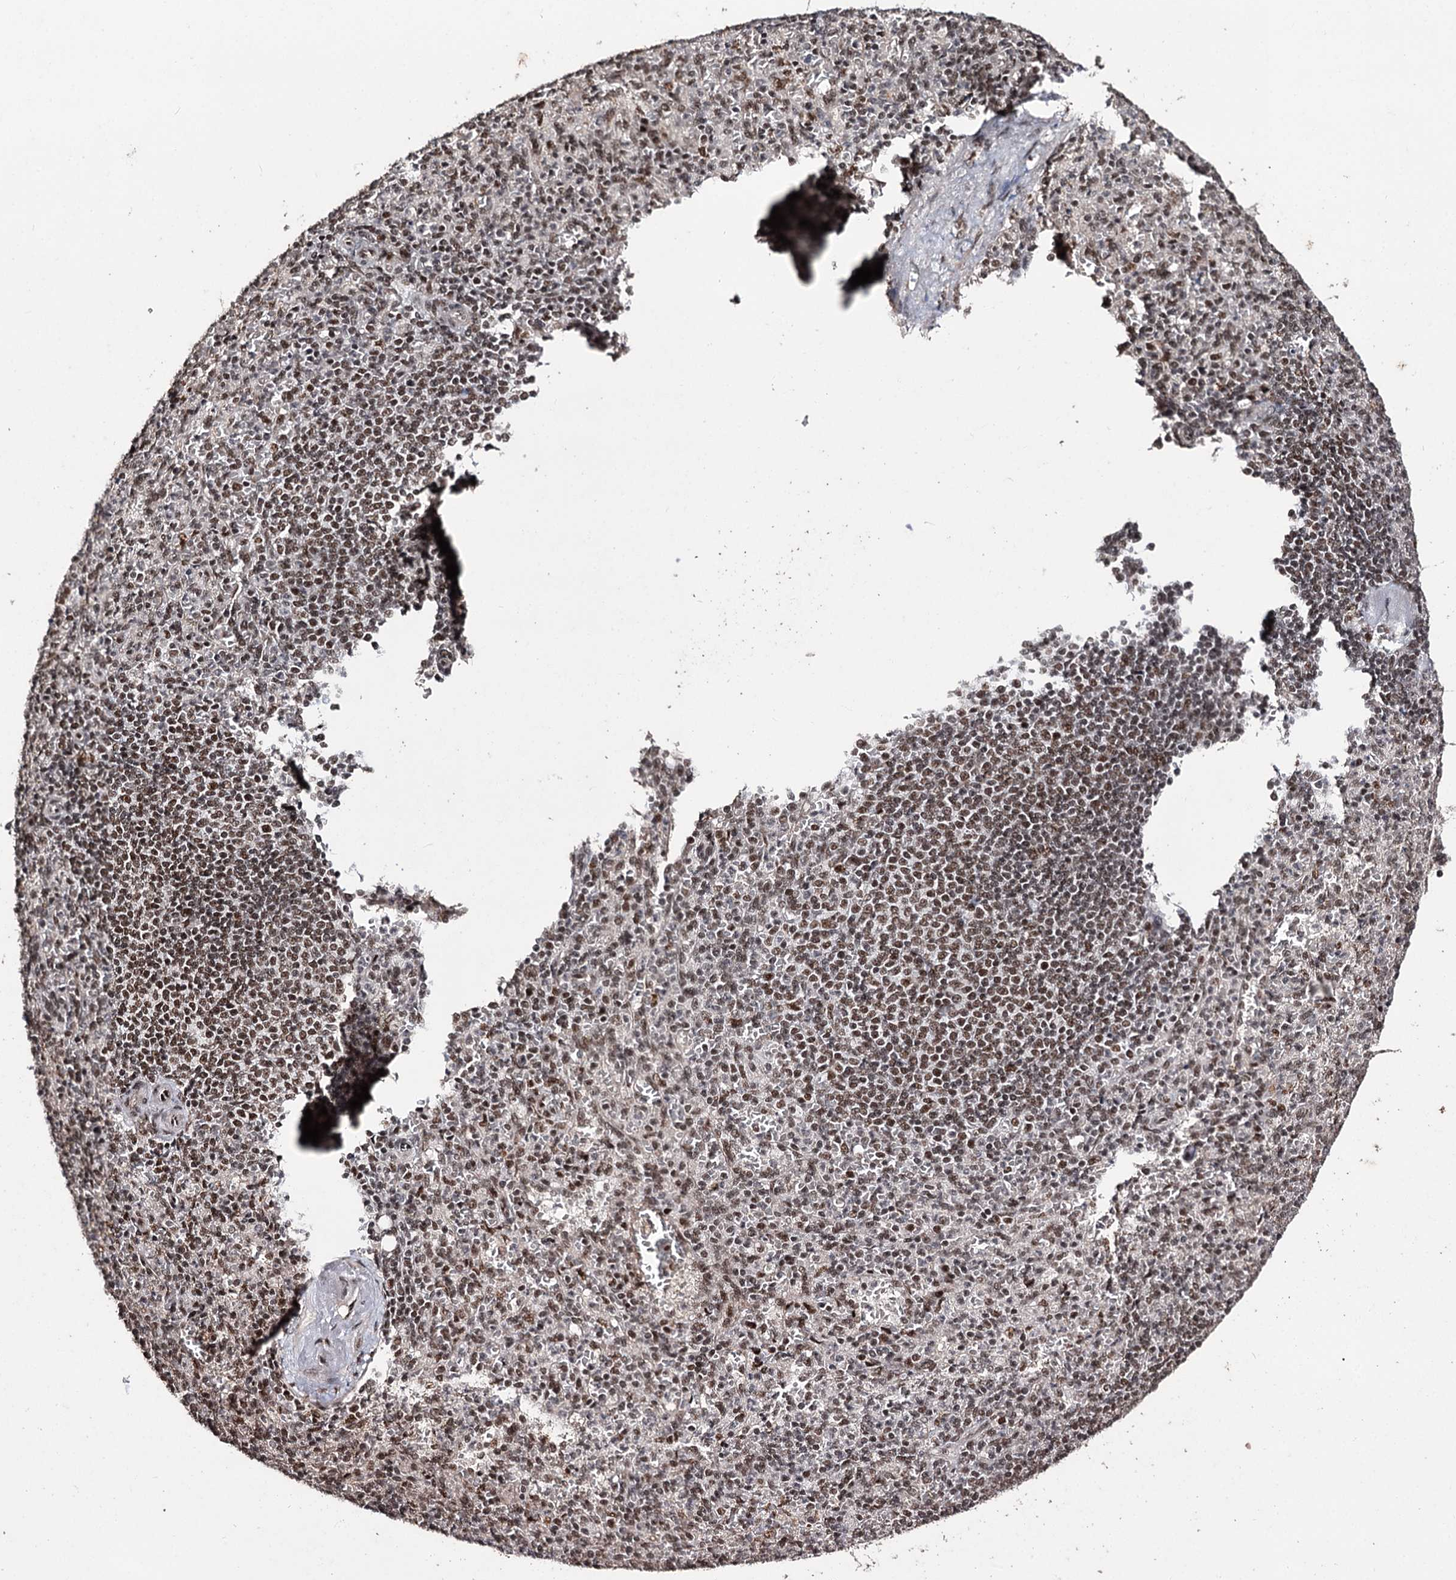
{"staining": {"intensity": "moderate", "quantity": ">75%", "location": "nuclear"}, "tissue": "spleen", "cell_type": "Cells in red pulp", "image_type": "normal", "snomed": [{"axis": "morphology", "description": "Normal tissue, NOS"}, {"axis": "topography", "description": "Spleen"}], "caption": "Normal spleen shows moderate nuclear positivity in about >75% of cells in red pulp, visualized by immunohistochemistry.", "gene": "U2SURP", "patient": {"sex": "female", "age": 74}}